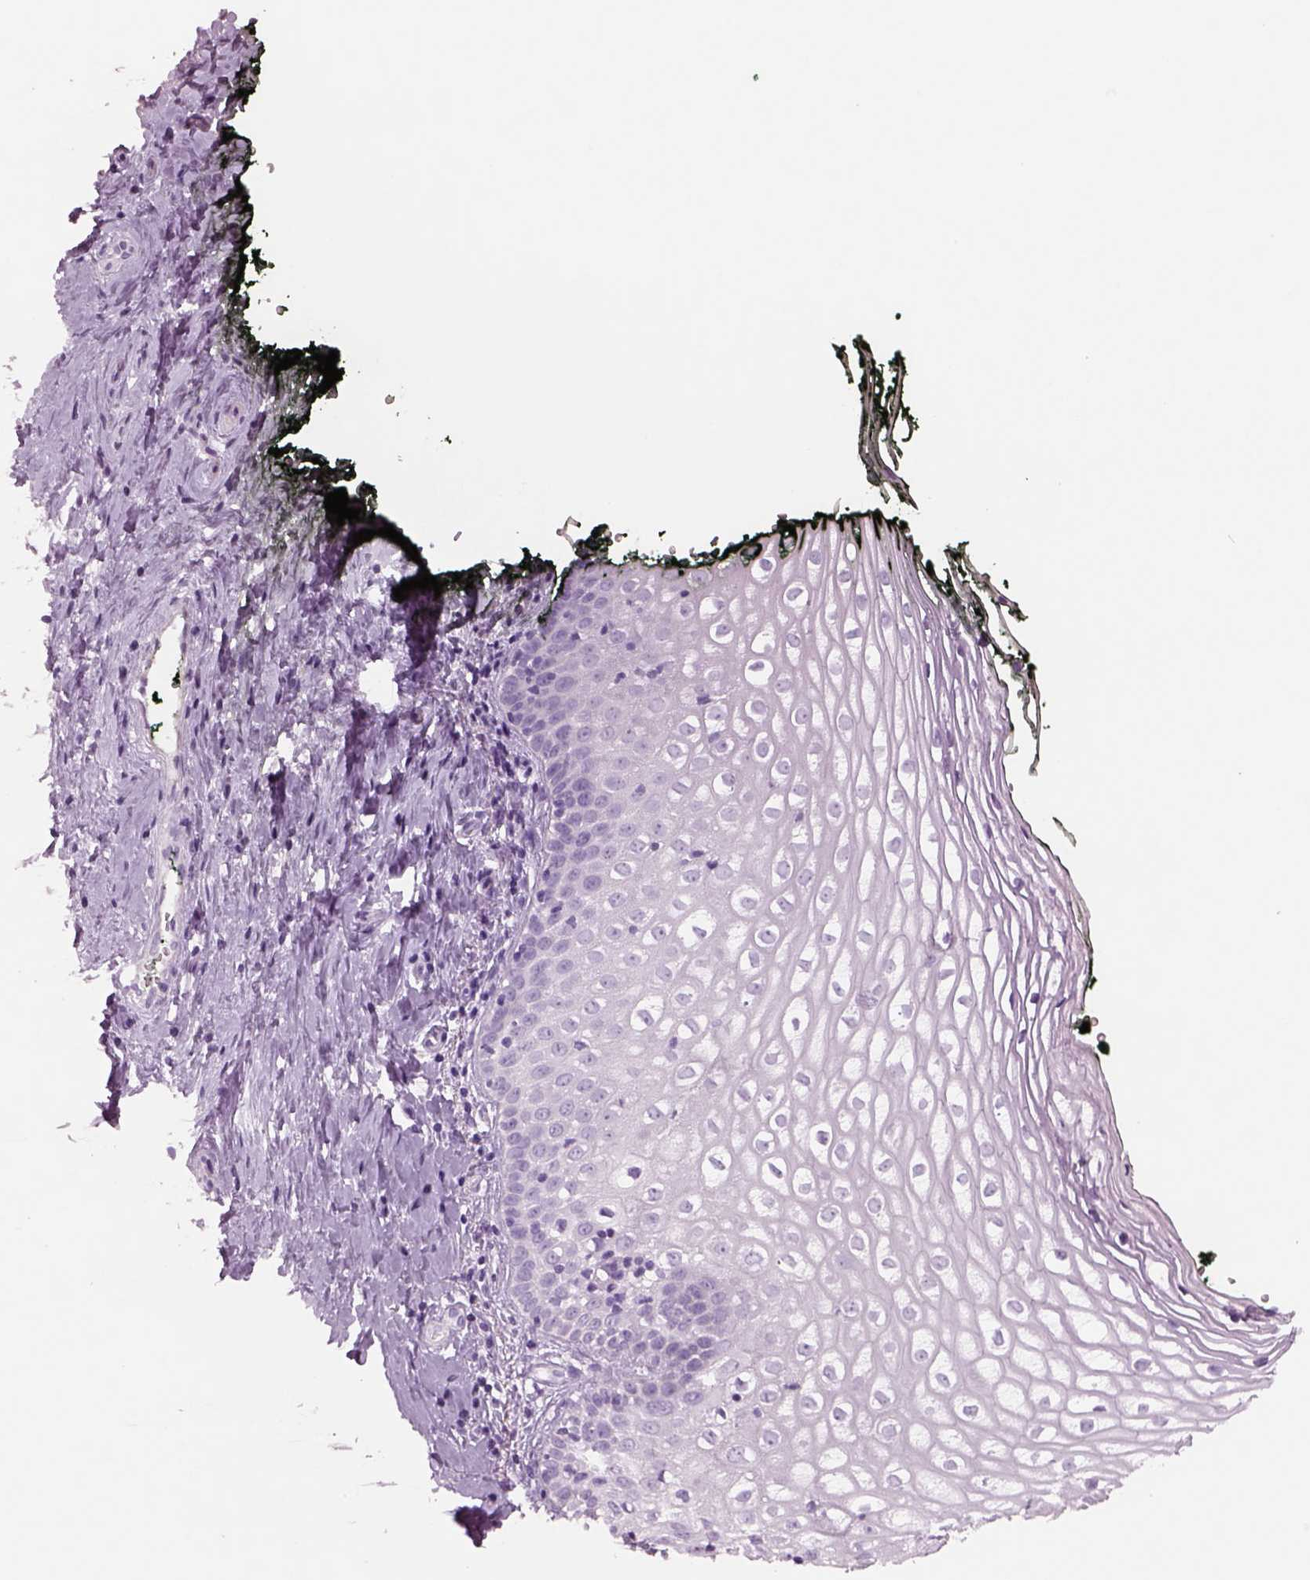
{"staining": {"intensity": "negative", "quantity": "none", "location": "none"}, "tissue": "vagina", "cell_type": "Squamous epithelial cells", "image_type": "normal", "snomed": [{"axis": "morphology", "description": "Normal tissue, NOS"}, {"axis": "topography", "description": "Vagina"}], "caption": "Immunohistochemistry (IHC) image of normal human vagina stained for a protein (brown), which reveals no positivity in squamous epithelial cells. (DAB (3,3'-diaminobenzidine) immunohistochemistry with hematoxylin counter stain).", "gene": "RHO", "patient": {"sex": "female", "age": 47}}